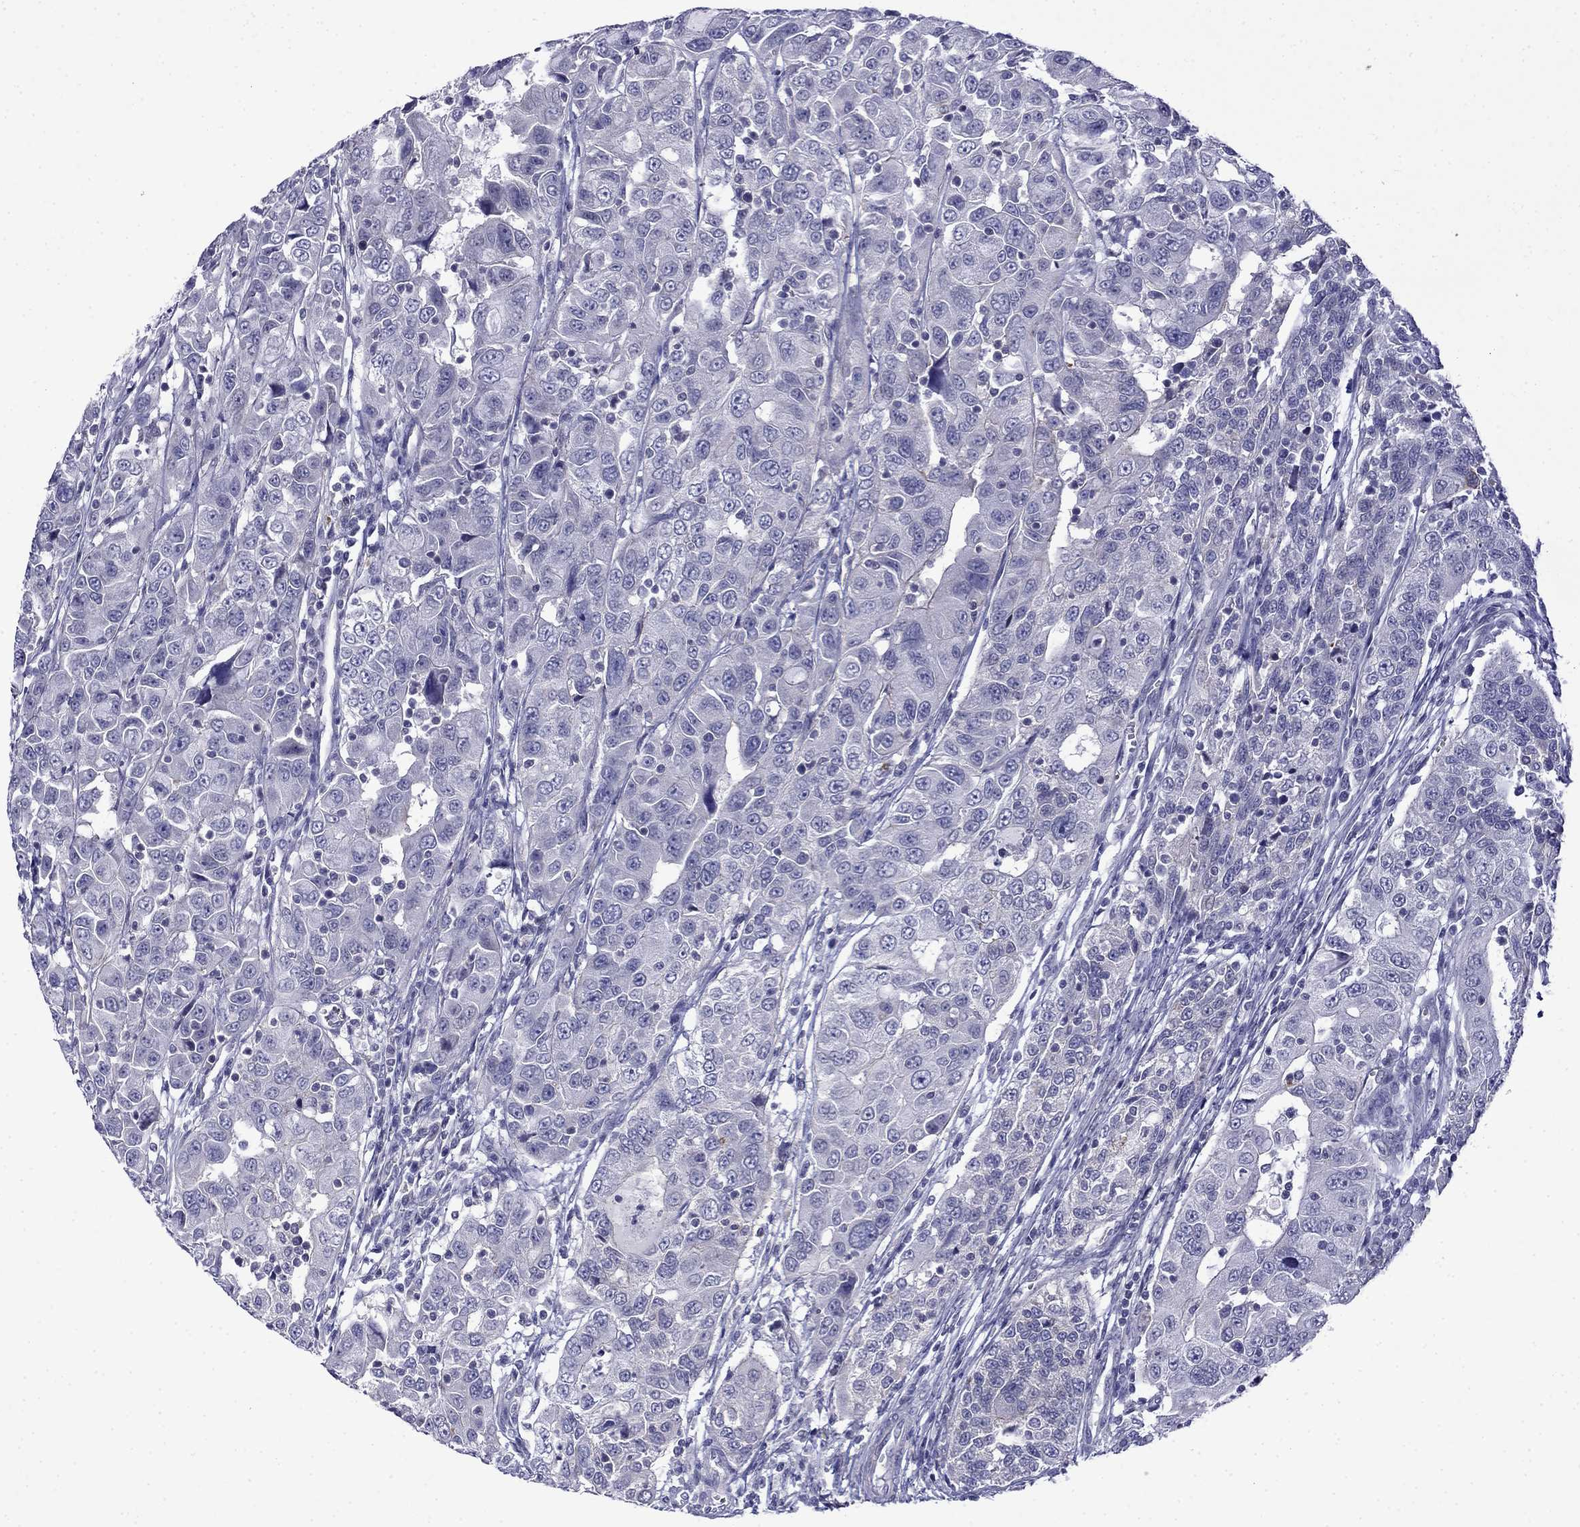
{"staining": {"intensity": "negative", "quantity": "none", "location": "none"}, "tissue": "urothelial cancer", "cell_type": "Tumor cells", "image_type": "cancer", "snomed": [{"axis": "morphology", "description": "Urothelial carcinoma, NOS"}, {"axis": "morphology", "description": "Urothelial carcinoma, High grade"}, {"axis": "topography", "description": "Urinary bladder"}], "caption": "Immunohistochemistry of human urothelial cancer displays no expression in tumor cells.", "gene": "PRR18", "patient": {"sex": "female", "age": 73}}